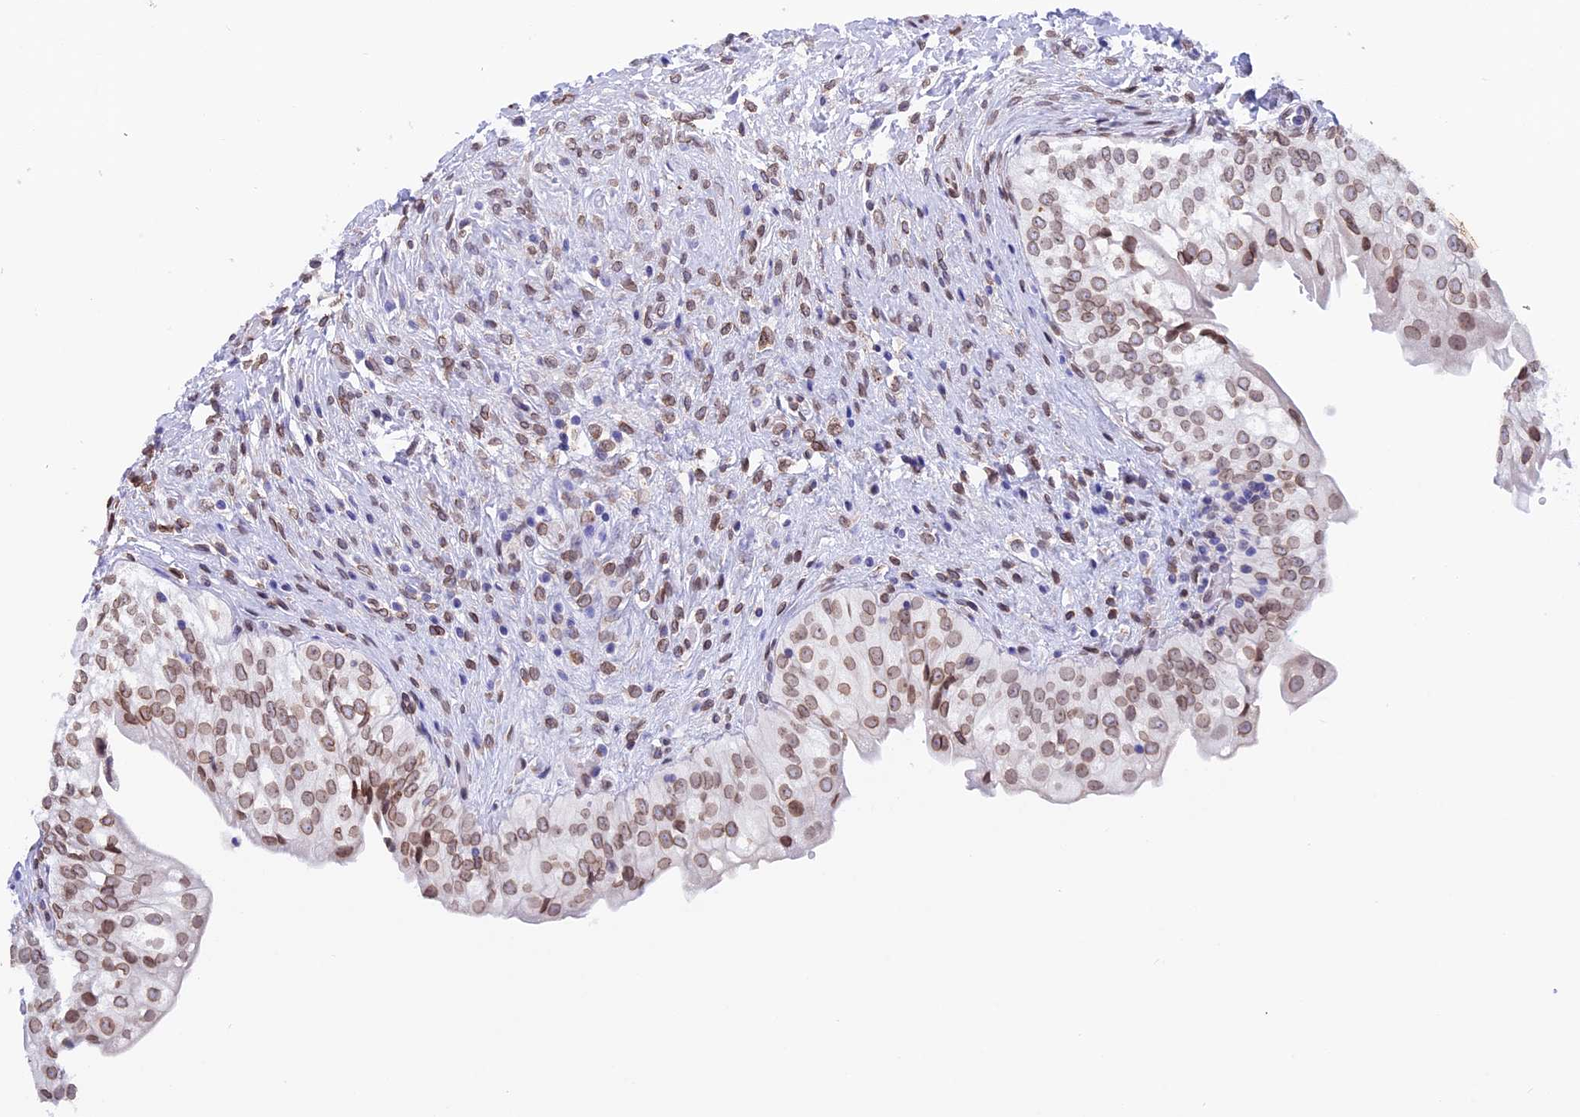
{"staining": {"intensity": "moderate", "quantity": ">75%", "location": "cytoplasmic/membranous,nuclear"}, "tissue": "urinary bladder", "cell_type": "Urothelial cells", "image_type": "normal", "snomed": [{"axis": "morphology", "description": "Normal tissue, NOS"}, {"axis": "topography", "description": "Urinary bladder"}], "caption": "Brown immunohistochemical staining in benign human urinary bladder shows moderate cytoplasmic/membranous,nuclear staining in about >75% of urothelial cells.", "gene": "TMPRSS7", "patient": {"sex": "male", "age": 55}}